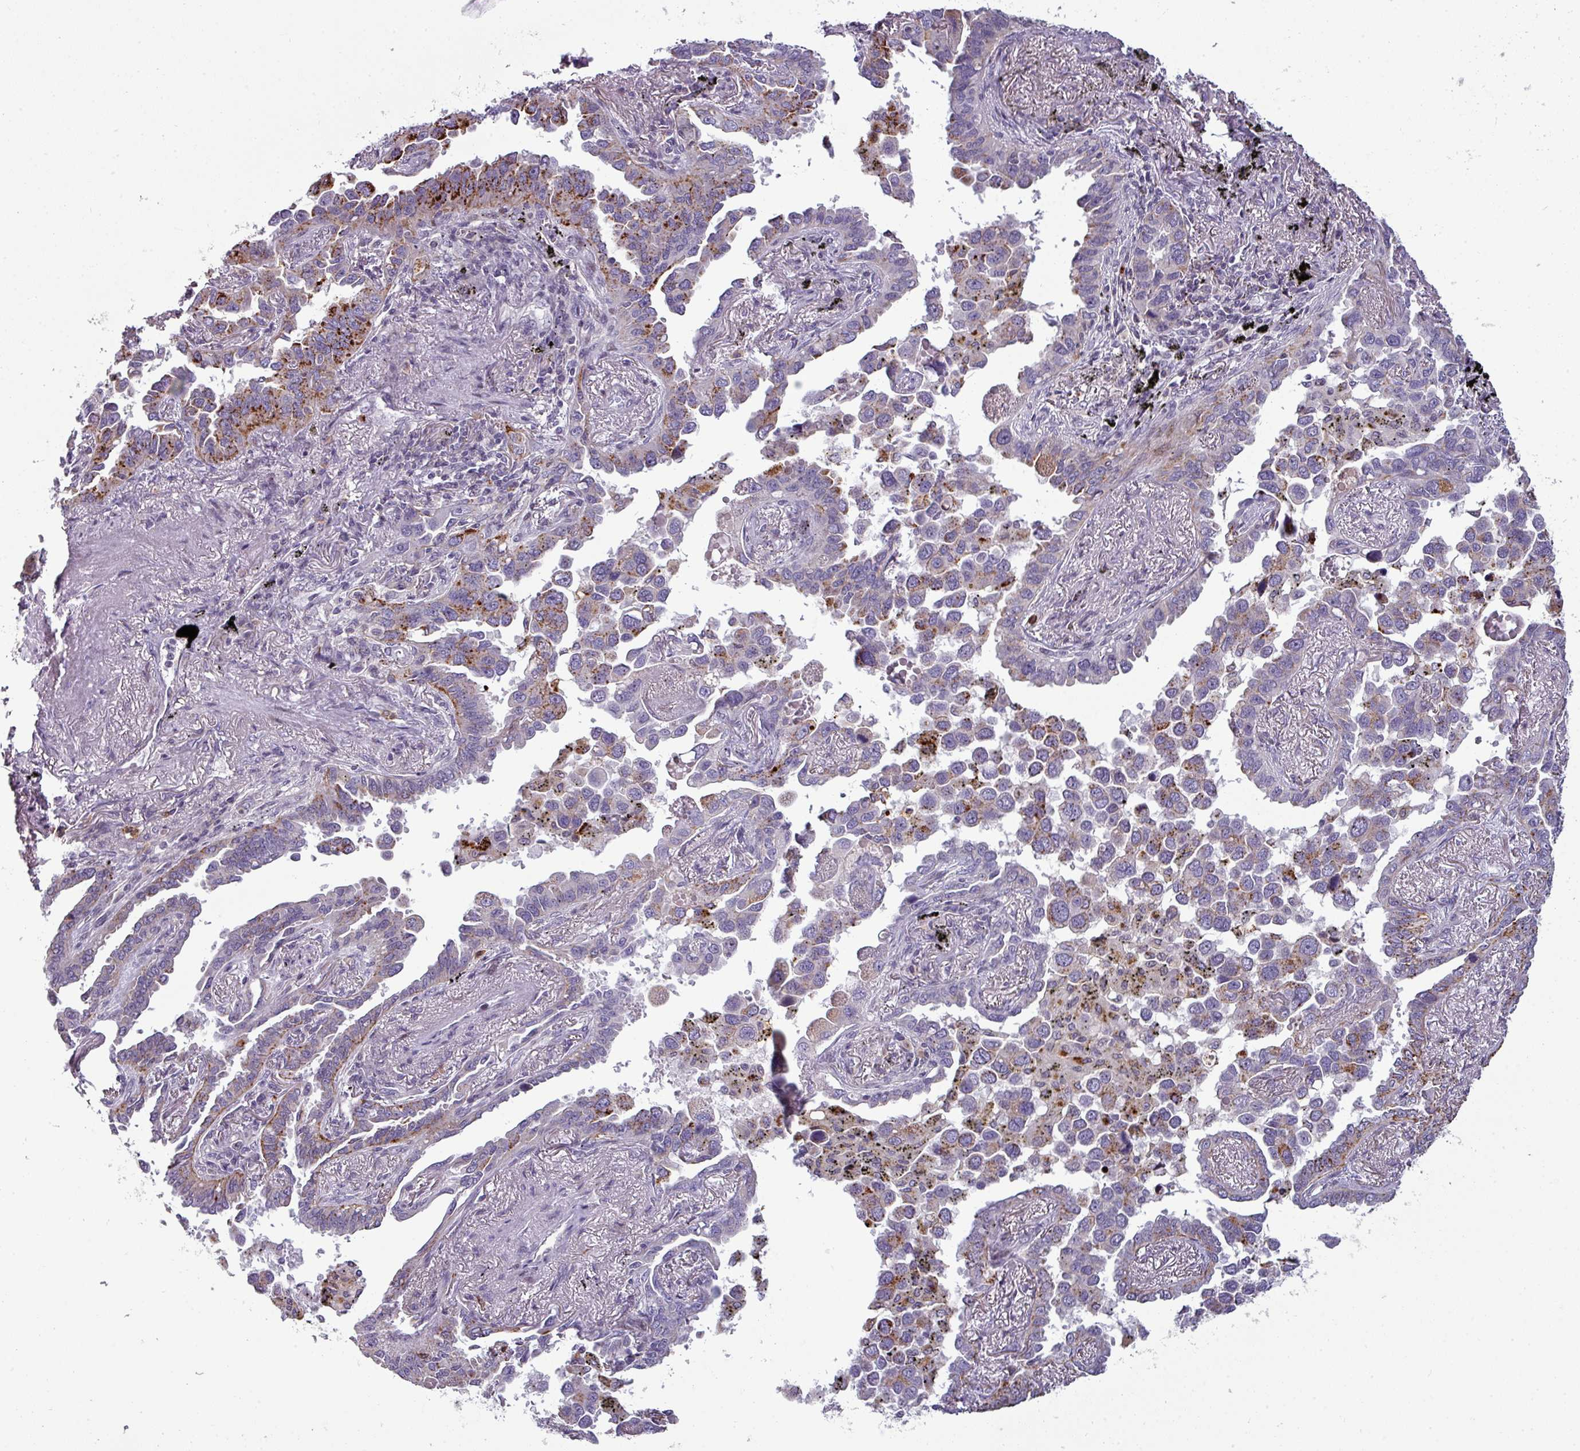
{"staining": {"intensity": "moderate", "quantity": "25%-75%", "location": "cytoplasmic/membranous"}, "tissue": "lung cancer", "cell_type": "Tumor cells", "image_type": "cancer", "snomed": [{"axis": "morphology", "description": "Adenocarcinoma, NOS"}, {"axis": "topography", "description": "Lung"}], "caption": "Protein staining of lung cancer (adenocarcinoma) tissue exhibits moderate cytoplasmic/membranous positivity in approximately 25%-75% of tumor cells. (brown staining indicates protein expression, while blue staining denotes nuclei).", "gene": "TMEFF1", "patient": {"sex": "male", "age": 67}}